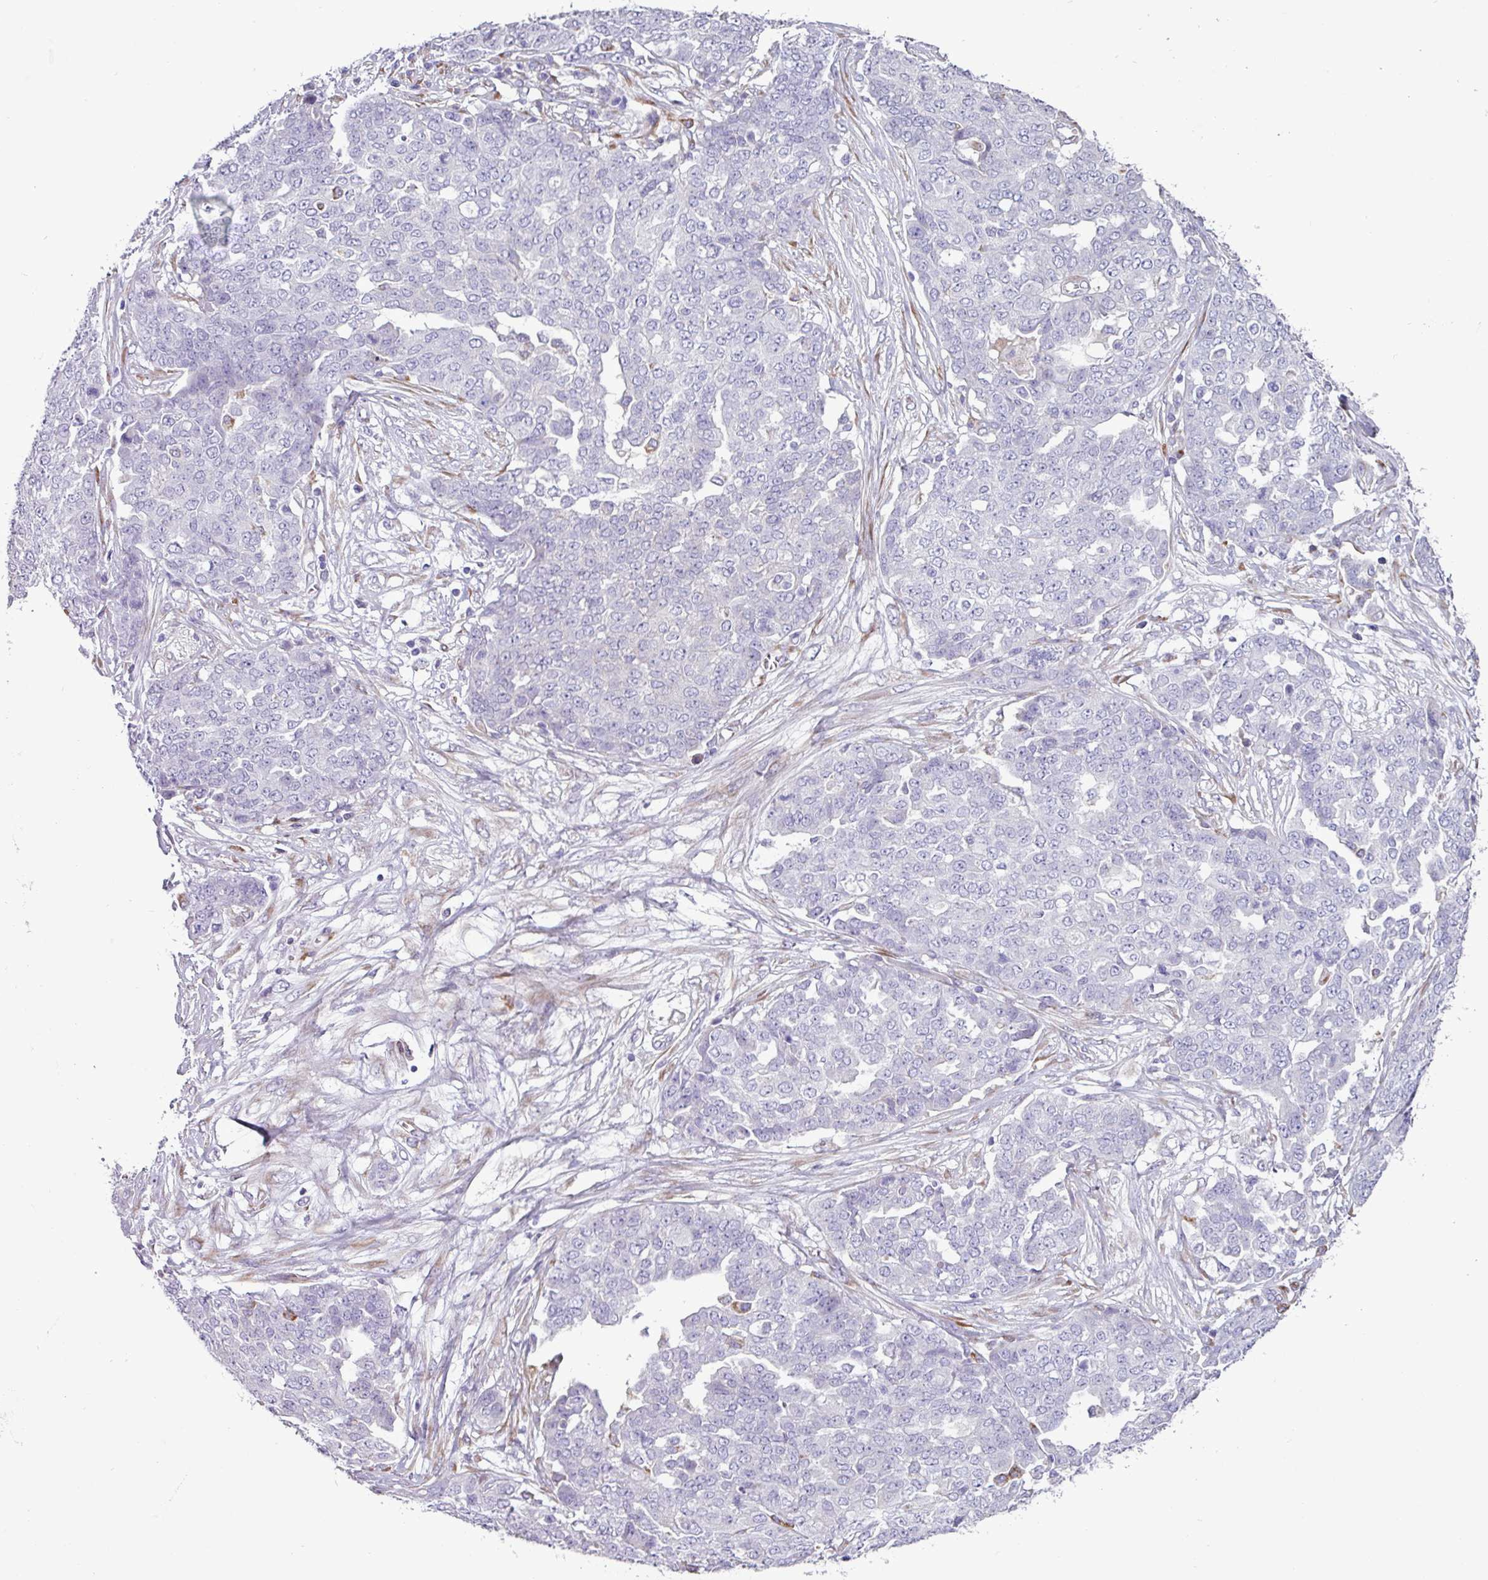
{"staining": {"intensity": "negative", "quantity": "none", "location": "none"}, "tissue": "ovarian cancer", "cell_type": "Tumor cells", "image_type": "cancer", "snomed": [{"axis": "morphology", "description": "Cystadenocarcinoma, serous, NOS"}, {"axis": "topography", "description": "Soft tissue"}, {"axis": "topography", "description": "Ovary"}], "caption": "Protein analysis of ovarian cancer (serous cystadenocarcinoma) demonstrates no significant staining in tumor cells.", "gene": "PPP1R35", "patient": {"sex": "female", "age": 57}}